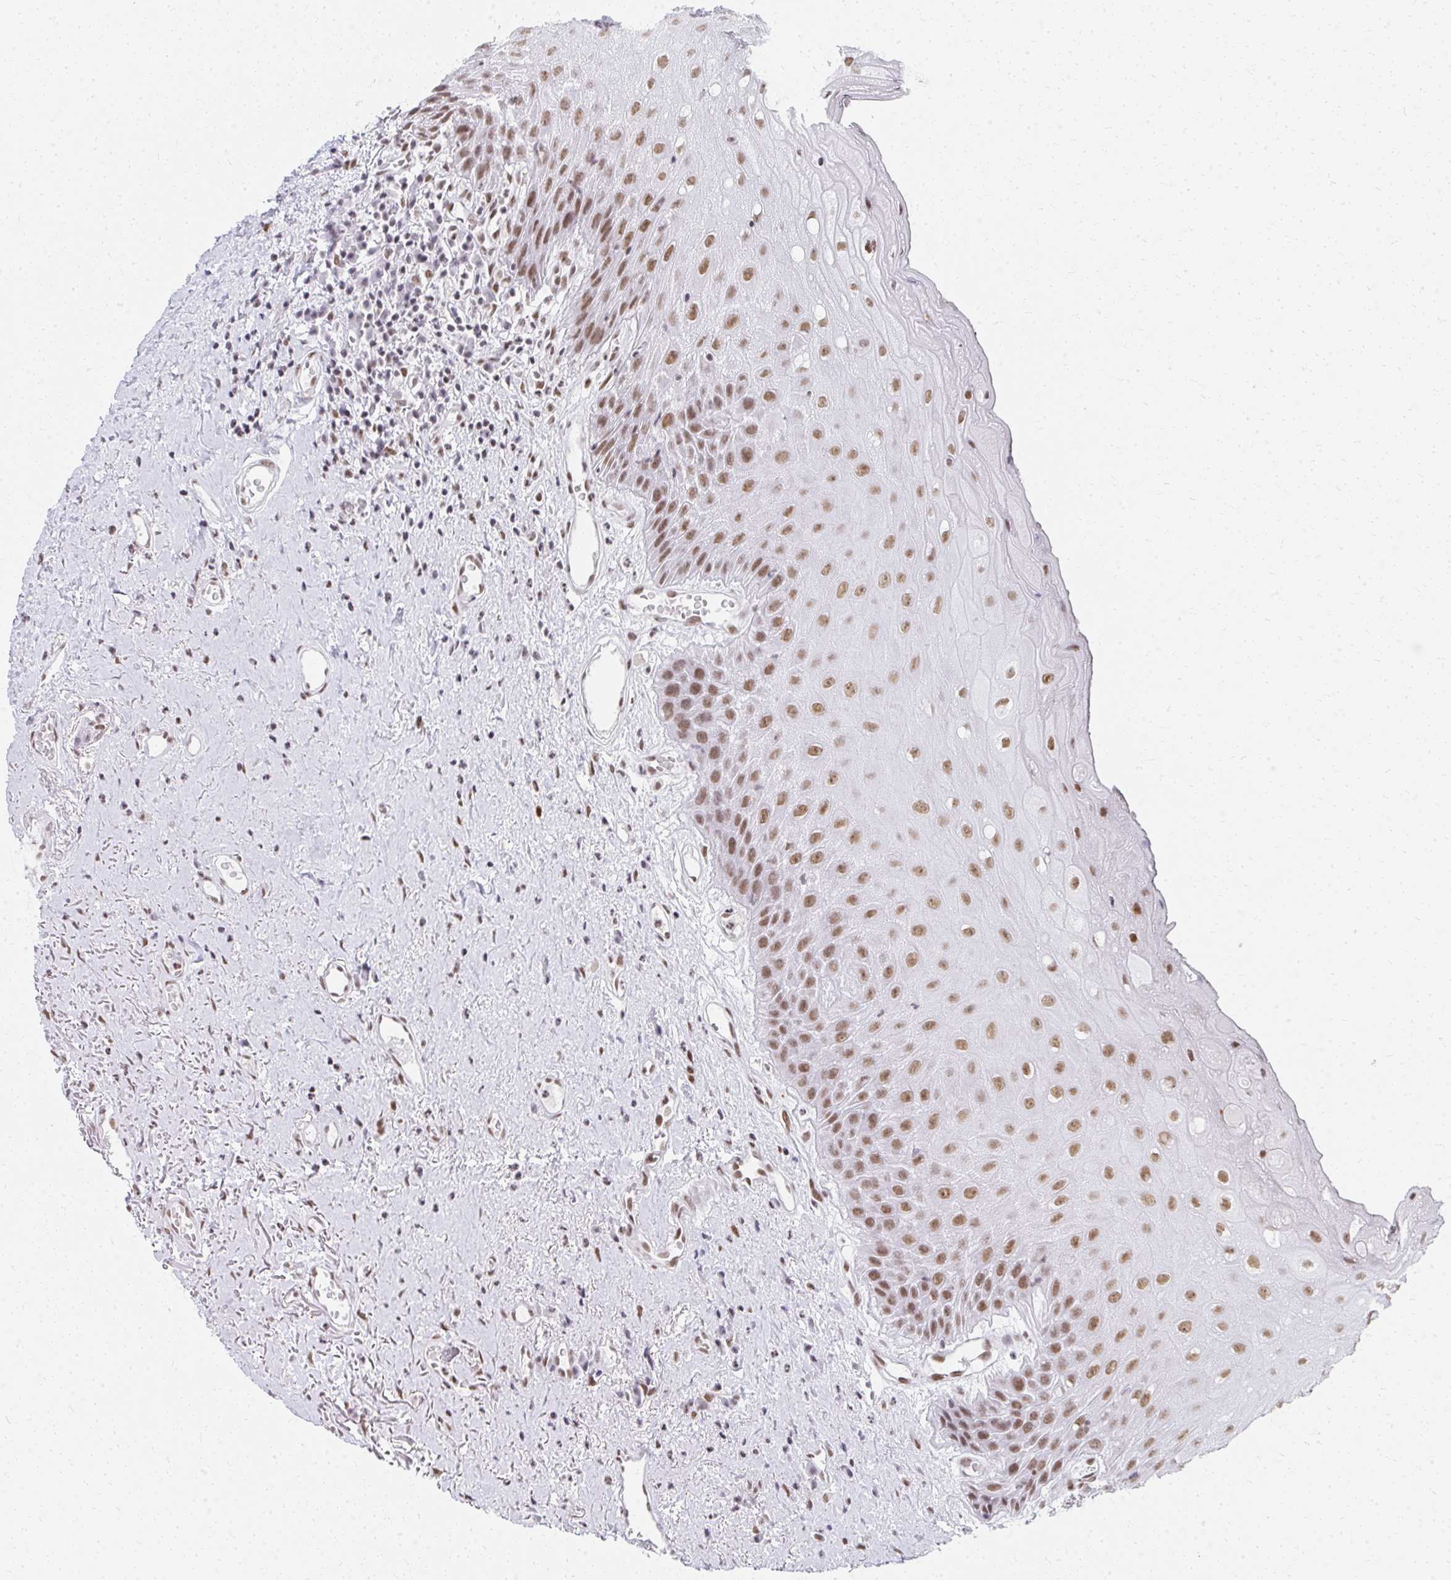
{"staining": {"intensity": "strong", "quantity": ">75%", "location": "nuclear"}, "tissue": "oral mucosa", "cell_type": "Squamous epithelial cells", "image_type": "normal", "snomed": [{"axis": "morphology", "description": "Normal tissue, NOS"}, {"axis": "morphology", "description": "Squamous cell carcinoma, NOS"}, {"axis": "topography", "description": "Oral tissue"}, {"axis": "topography", "description": "Peripheral nerve tissue"}, {"axis": "topography", "description": "Head-Neck"}], "caption": "DAB (3,3'-diaminobenzidine) immunohistochemical staining of normal oral mucosa demonstrates strong nuclear protein staining in about >75% of squamous epithelial cells.", "gene": "CREBBP", "patient": {"sex": "female", "age": 59}}